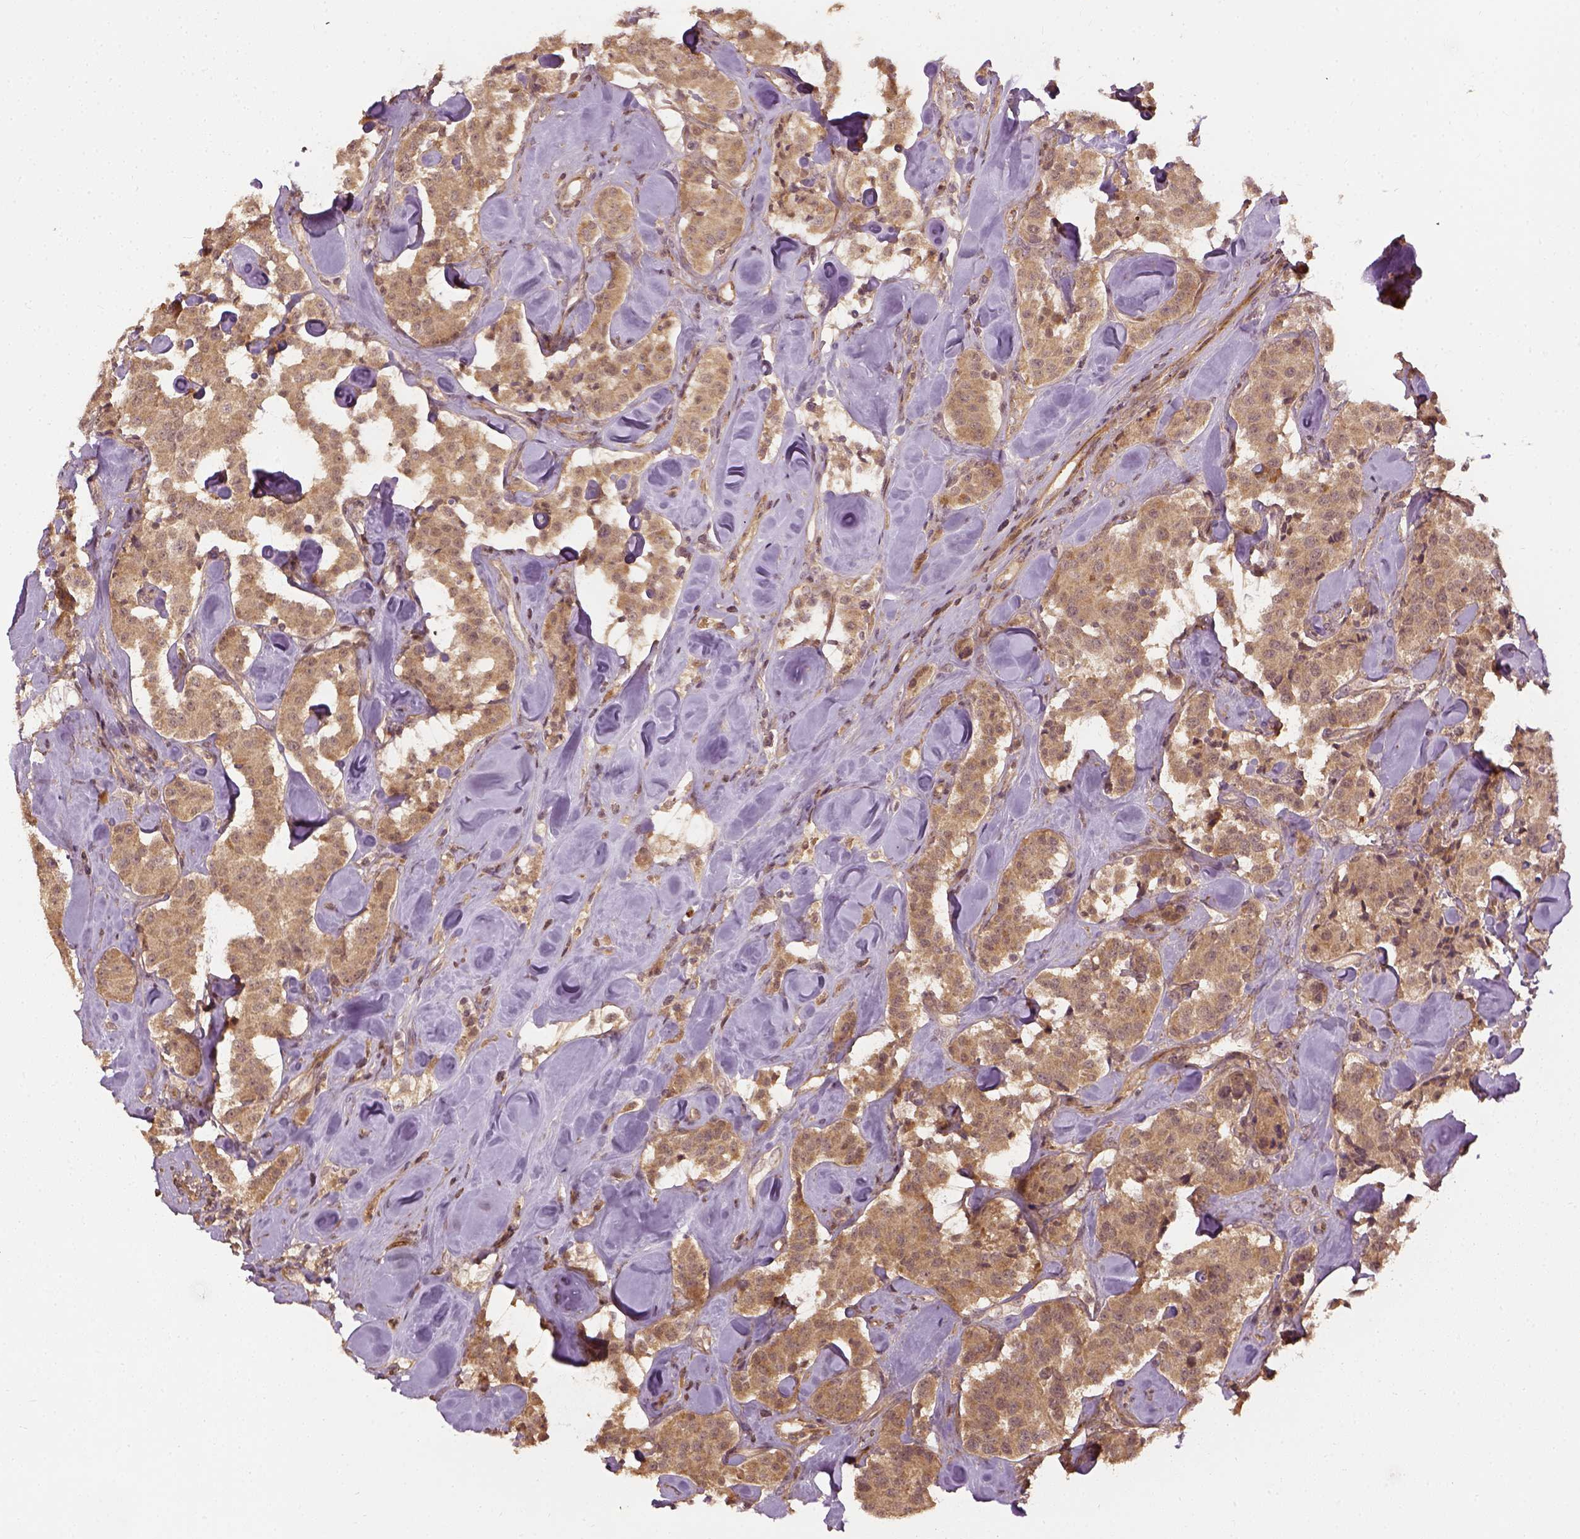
{"staining": {"intensity": "moderate", "quantity": ">75%", "location": "cytoplasmic/membranous"}, "tissue": "carcinoid", "cell_type": "Tumor cells", "image_type": "cancer", "snomed": [{"axis": "morphology", "description": "Carcinoid, malignant, NOS"}, {"axis": "topography", "description": "Pancreas"}], "caption": "There is medium levels of moderate cytoplasmic/membranous staining in tumor cells of carcinoid, as demonstrated by immunohistochemical staining (brown color).", "gene": "VEGFA", "patient": {"sex": "male", "age": 41}}